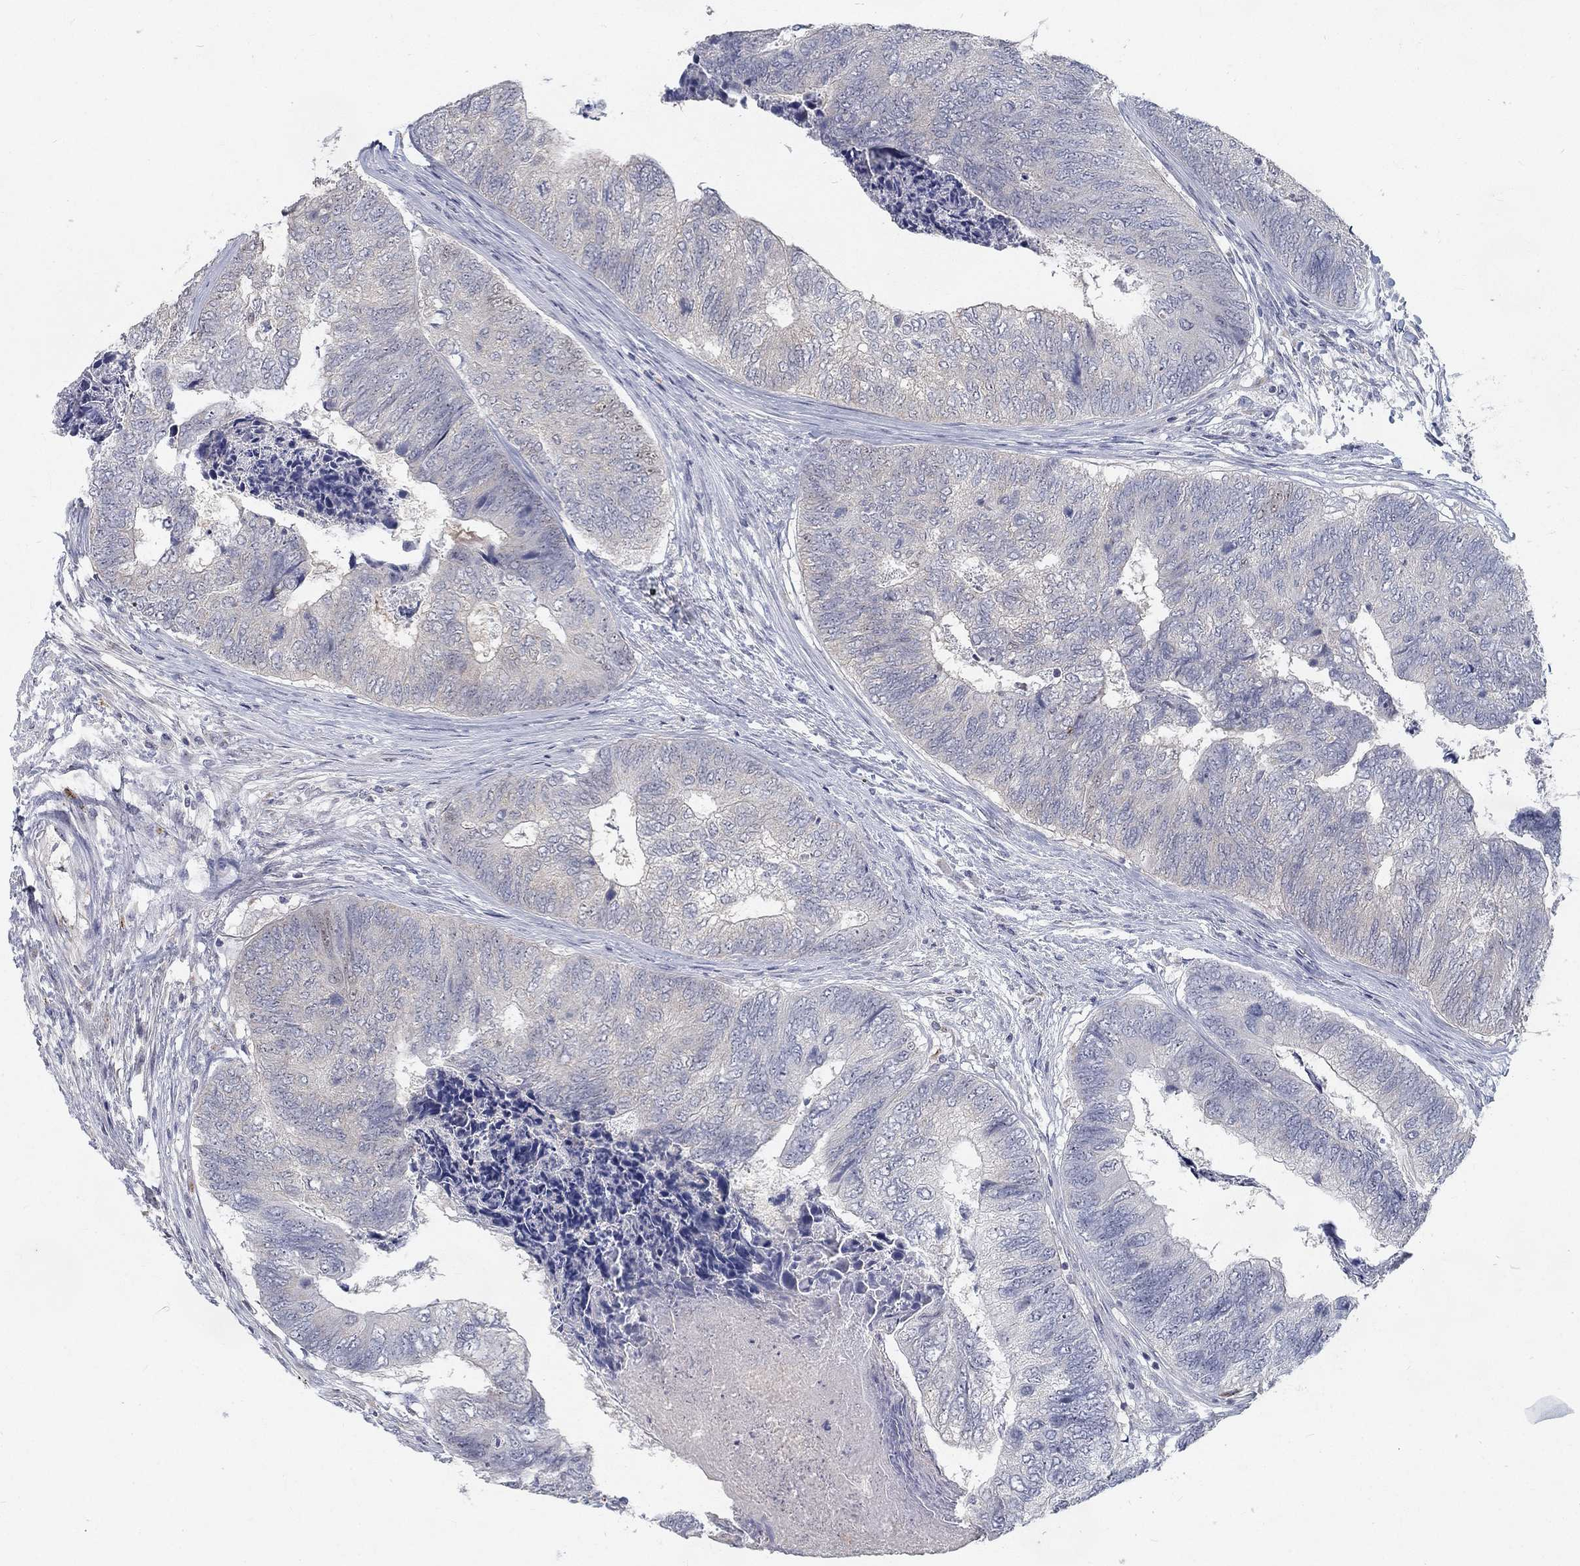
{"staining": {"intensity": "negative", "quantity": "none", "location": "none"}, "tissue": "colorectal cancer", "cell_type": "Tumor cells", "image_type": "cancer", "snomed": [{"axis": "morphology", "description": "Adenocarcinoma, NOS"}, {"axis": "topography", "description": "Colon"}], "caption": "IHC image of human adenocarcinoma (colorectal) stained for a protein (brown), which displays no positivity in tumor cells.", "gene": "MTSS2", "patient": {"sex": "female", "age": 67}}